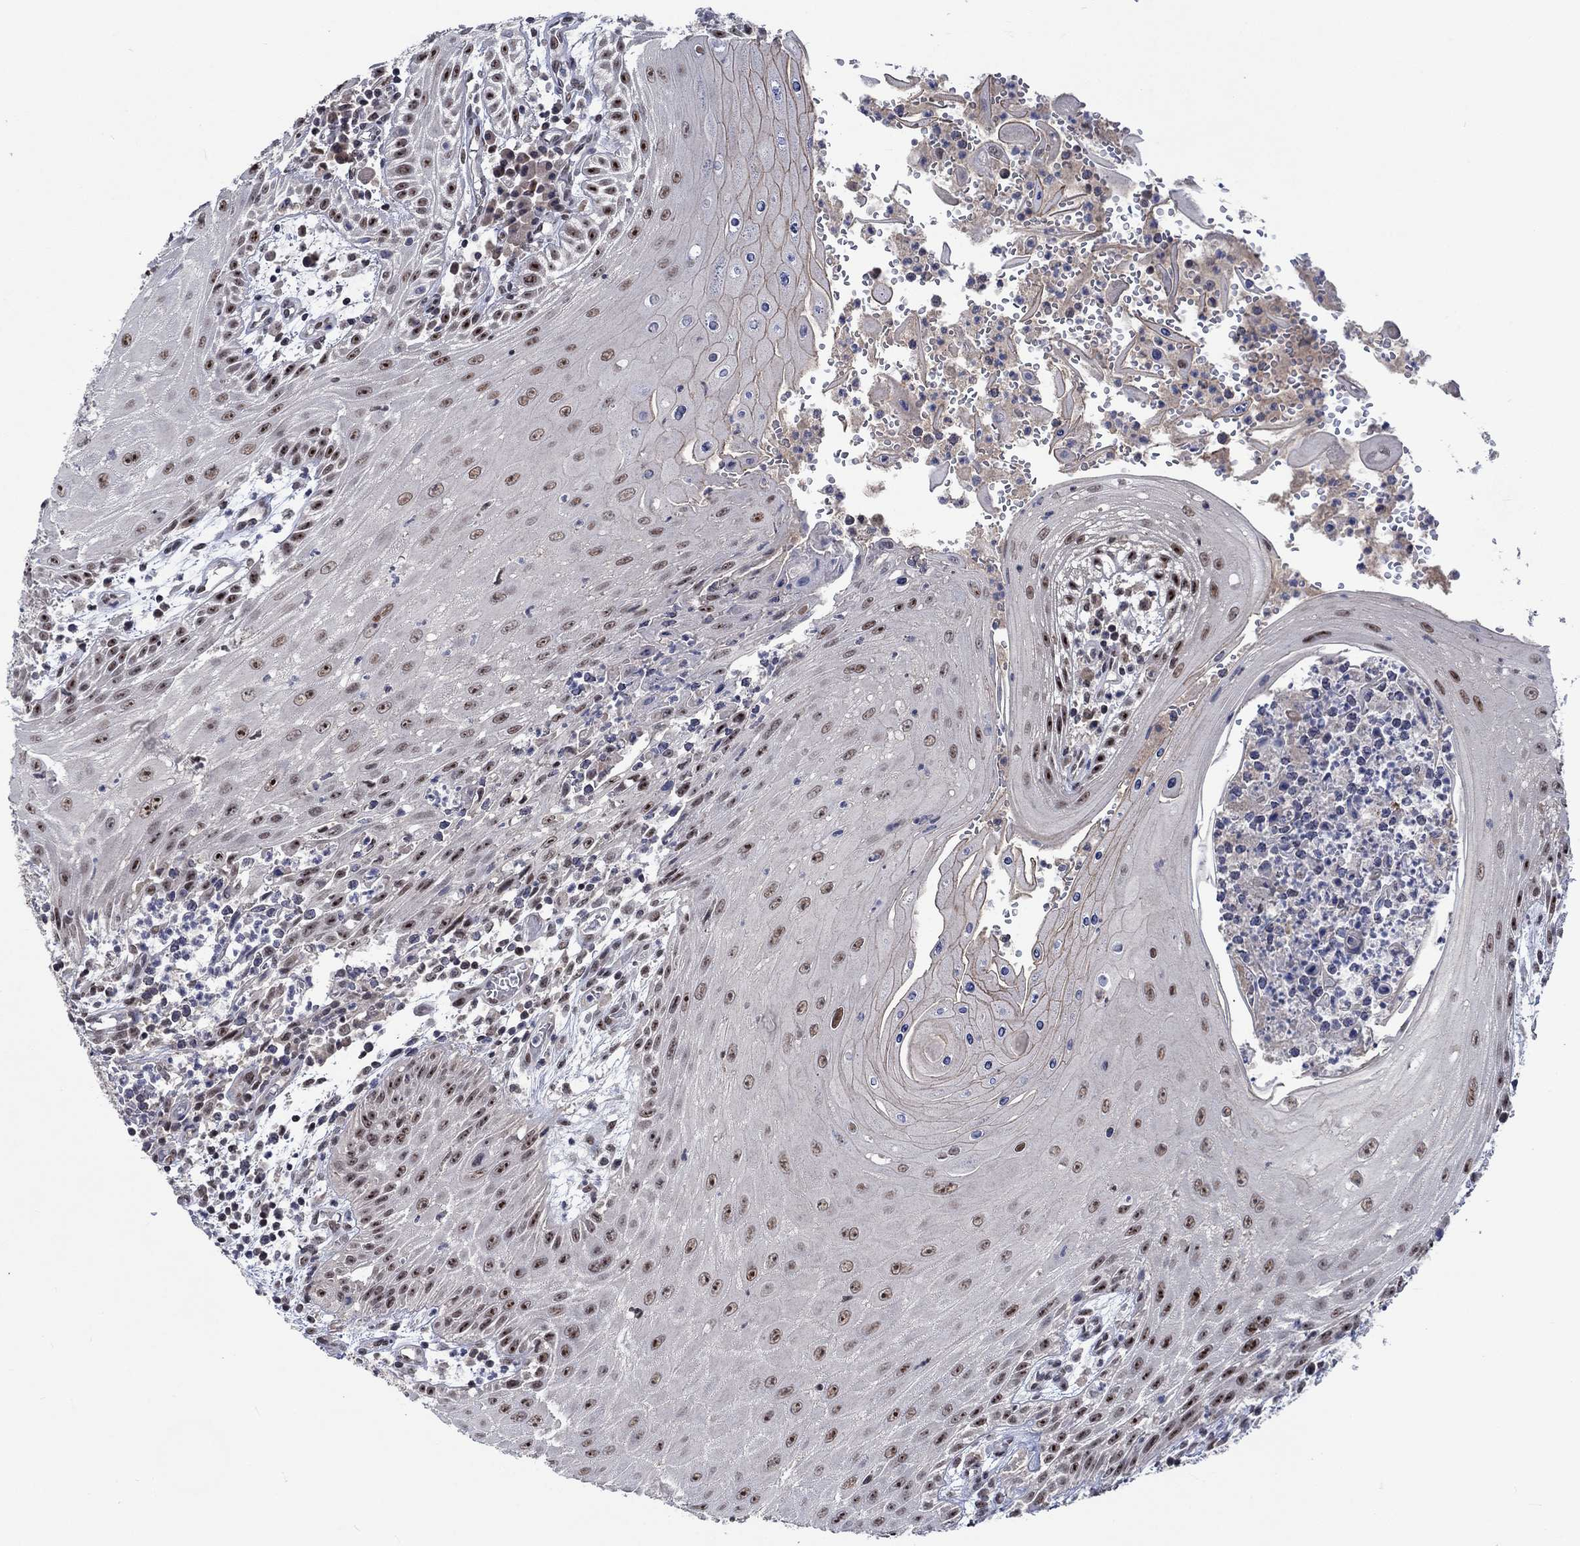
{"staining": {"intensity": "strong", "quantity": "25%-75%", "location": "nuclear"}, "tissue": "head and neck cancer", "cell_type": "Tumor cells", "image_type": "cancer", "snomed": [{"axis": "morphology", "description": "Squamous cell carcinoma, NOS"}, {"axis": "topography", "description": "Oral tissue"}, {"axis": "topography", "description": "Head-Neck"}], "caption": "Squamous cell carcinoma (head and neck) tissue demonstrates strong nuclear positivity in approximately 25%-75% of tumor cells", "gene": "HTN1", "patient": {"sex": "male", "age": 58}}